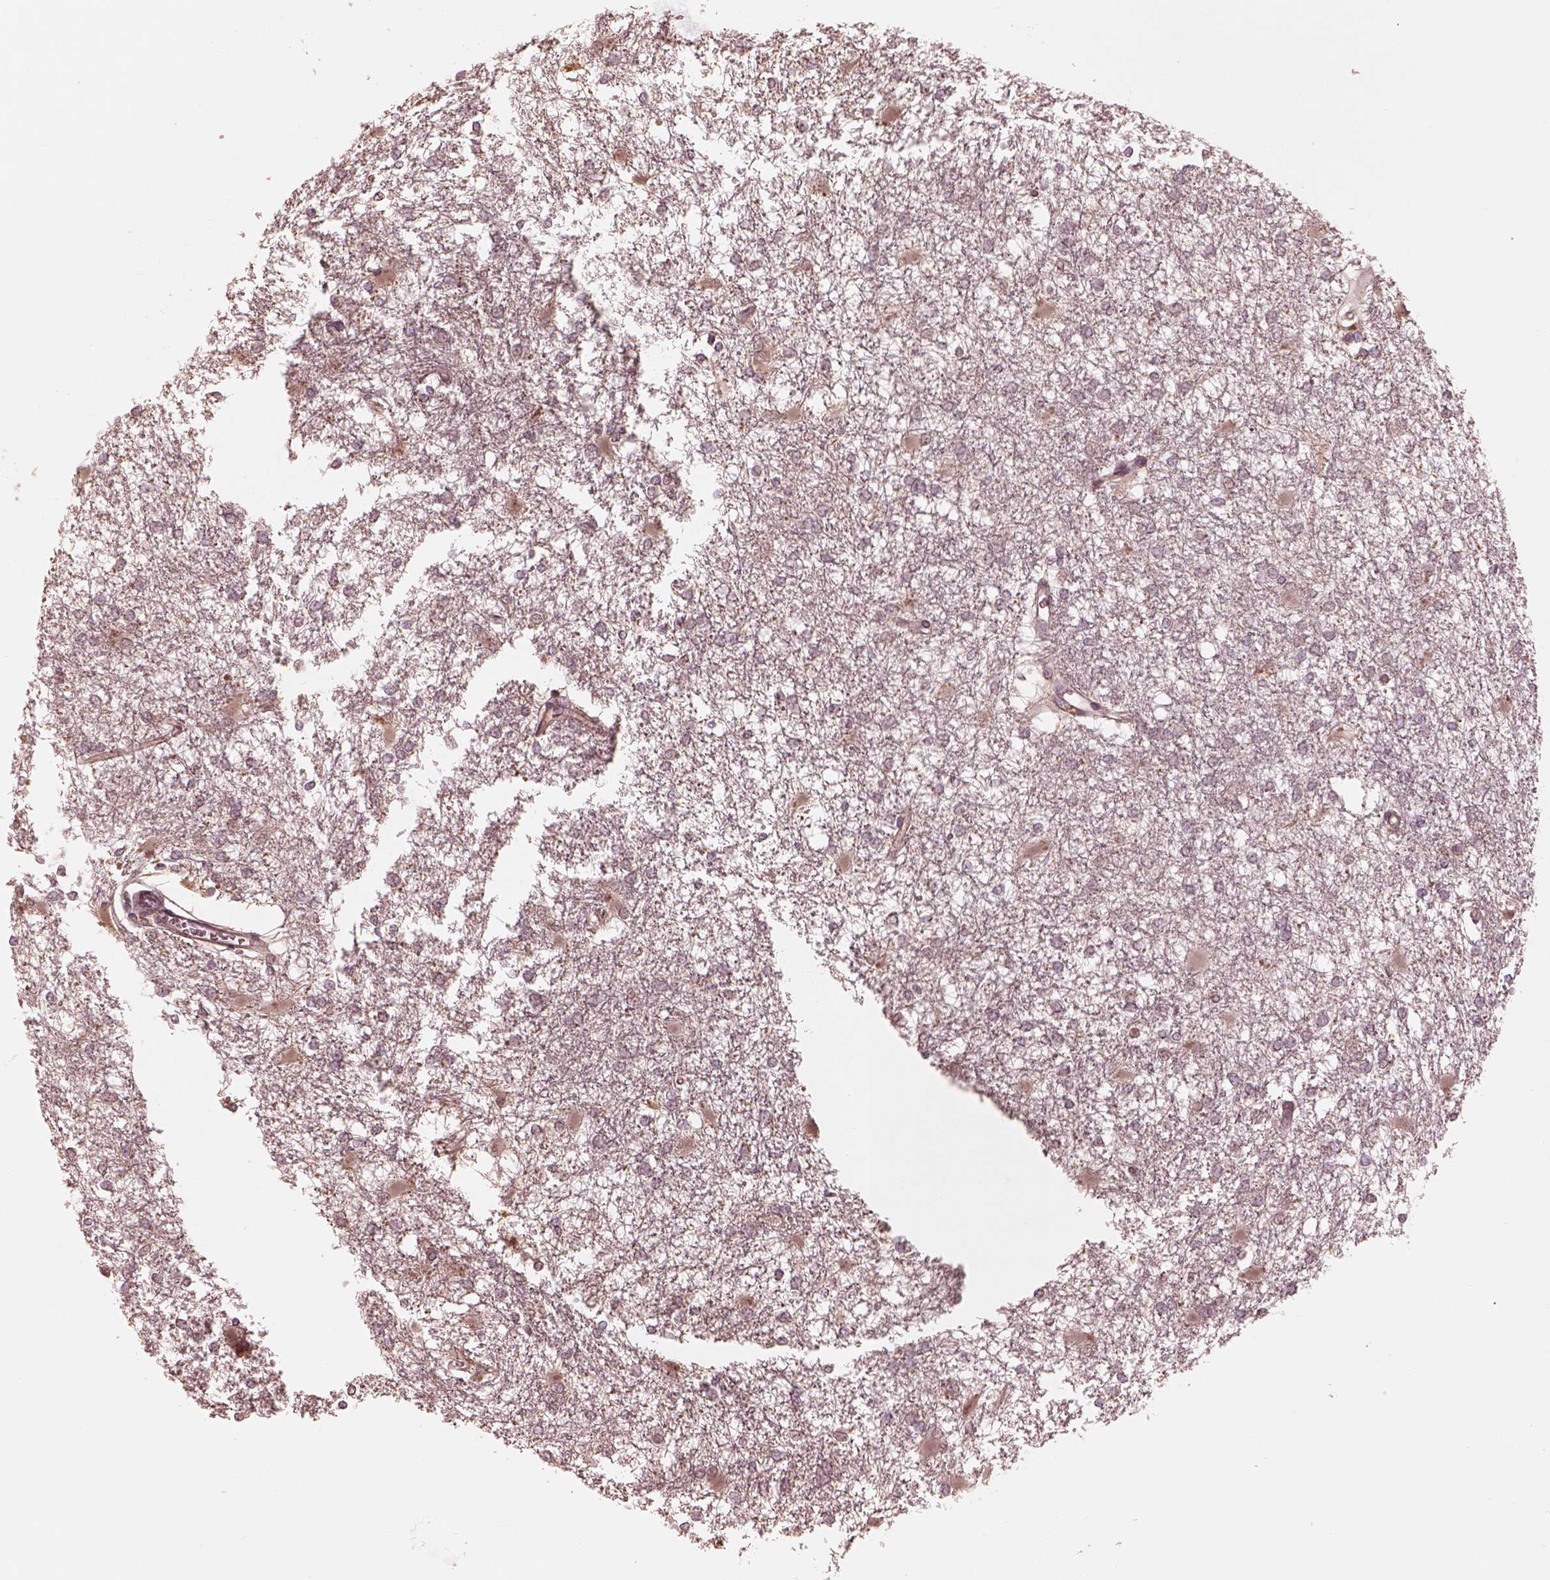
{"staining": {"intensity": "negative", "quantity": "none", "location": "none"}, "tissue": "glioma", "cell_type": "Tumor cells", "image_type": "cancer", "snomed": [{"axis": "morphology", "description": "Glioma, malignant, High grade"}, {"axis": "topography", "description": "Cerebral cortex"}], "caption": "A high-resolution image shows immunohistochemistry (IHC) staining of glioma, which displays no significant staining in tumor cells. (Stains: DAB (3,3'-diaminobenzidine) IHC with hematoxylin counter stain, Microscopy: brightfield microscopy at high magnification).", "gene": "TF", "patient": {"sex": "male", "age": 79}}